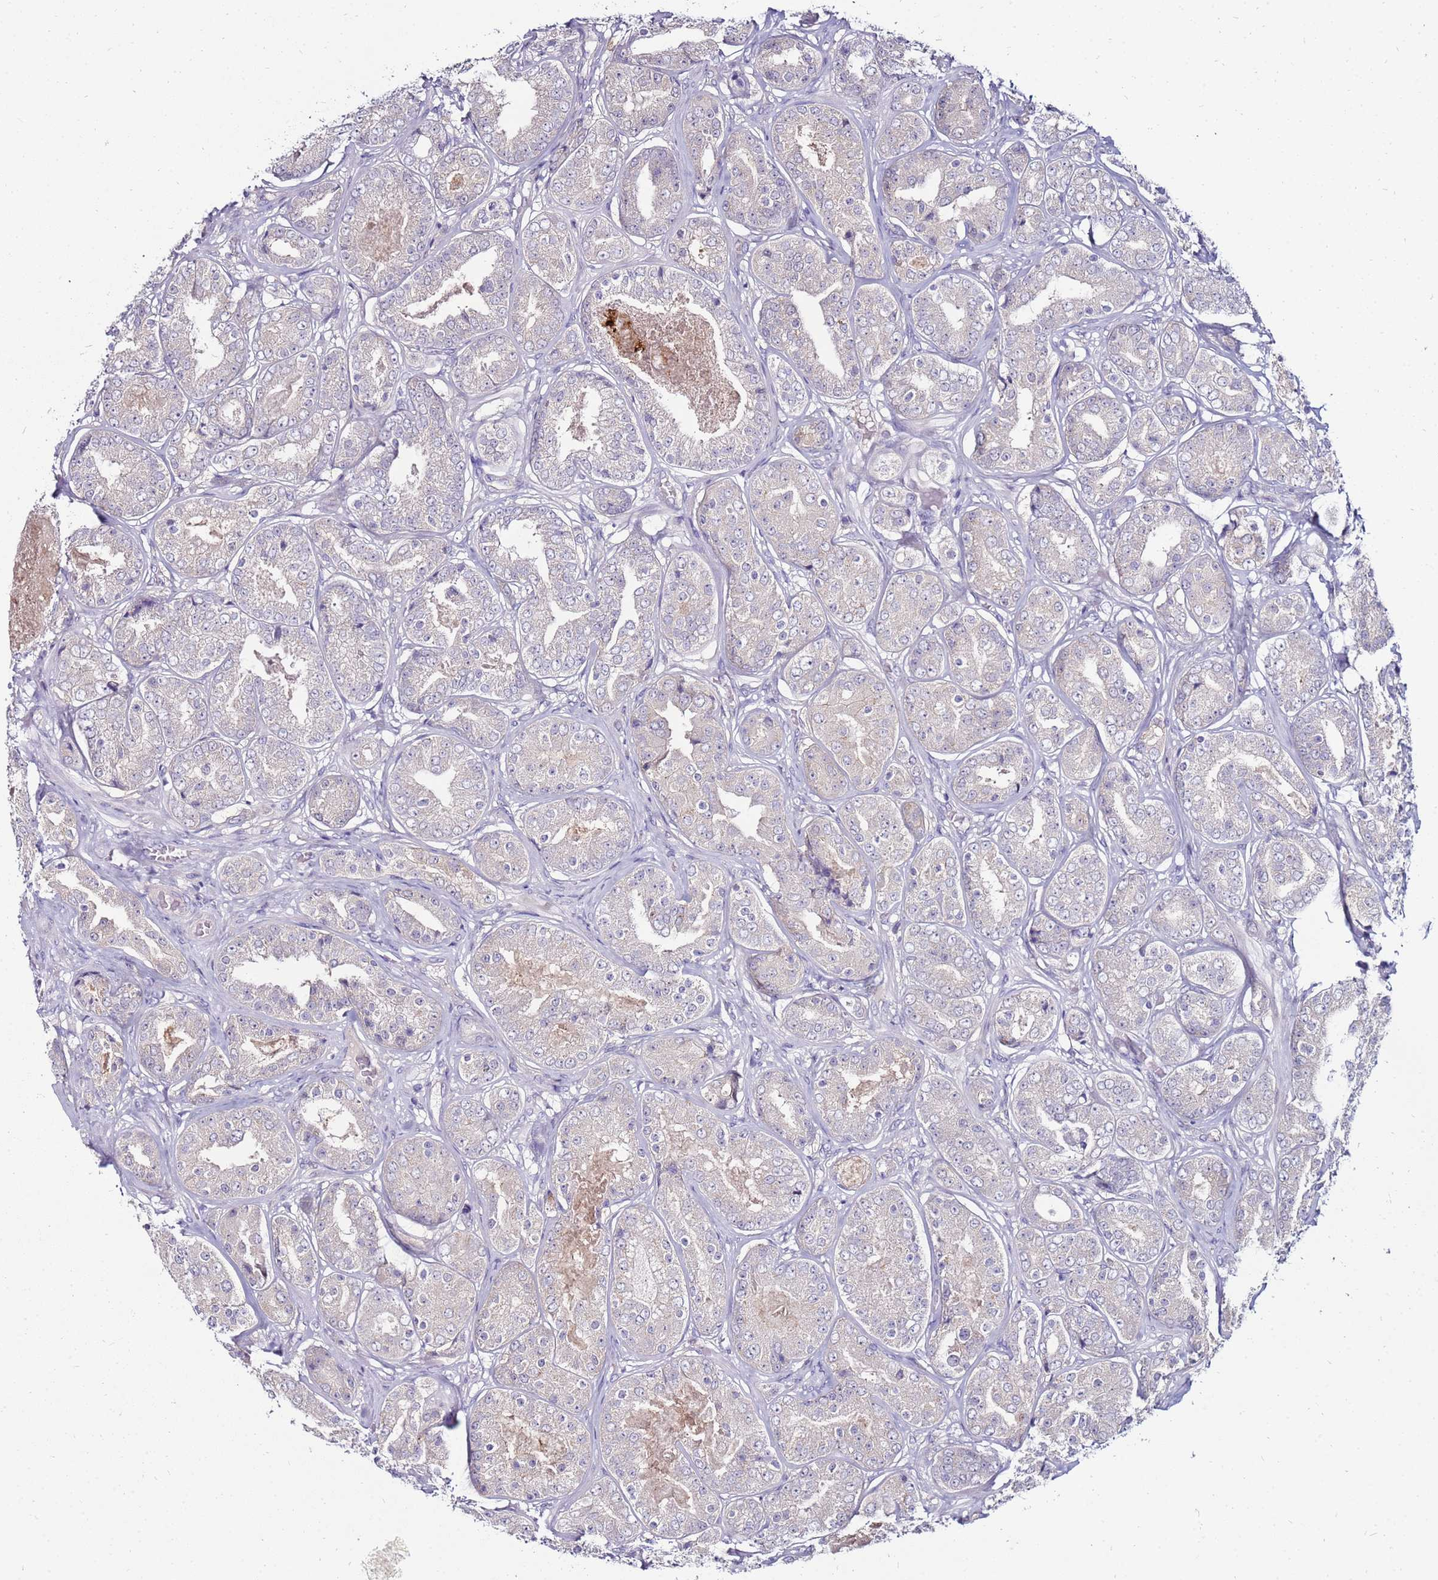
{"staining": {"intensity": "negative", "quantity": "none", "location": "none"}, "tissue": "prostate cancer", "cell_type": "Tumor cells", "image_type": "cancer", "snomed": [{"axis": "morphology", "description": "Adenocarcinoma, High grade"}, {"axis": "topography", "description": "Prostate"}], "caption": "The IHC histopathology image has no significant expression in tumor cells of prostate cancer (adenocarcinoma (high-grade)) tissue.", "gene": "GPN3", "patient": {"sex": "male", "age": 63}}